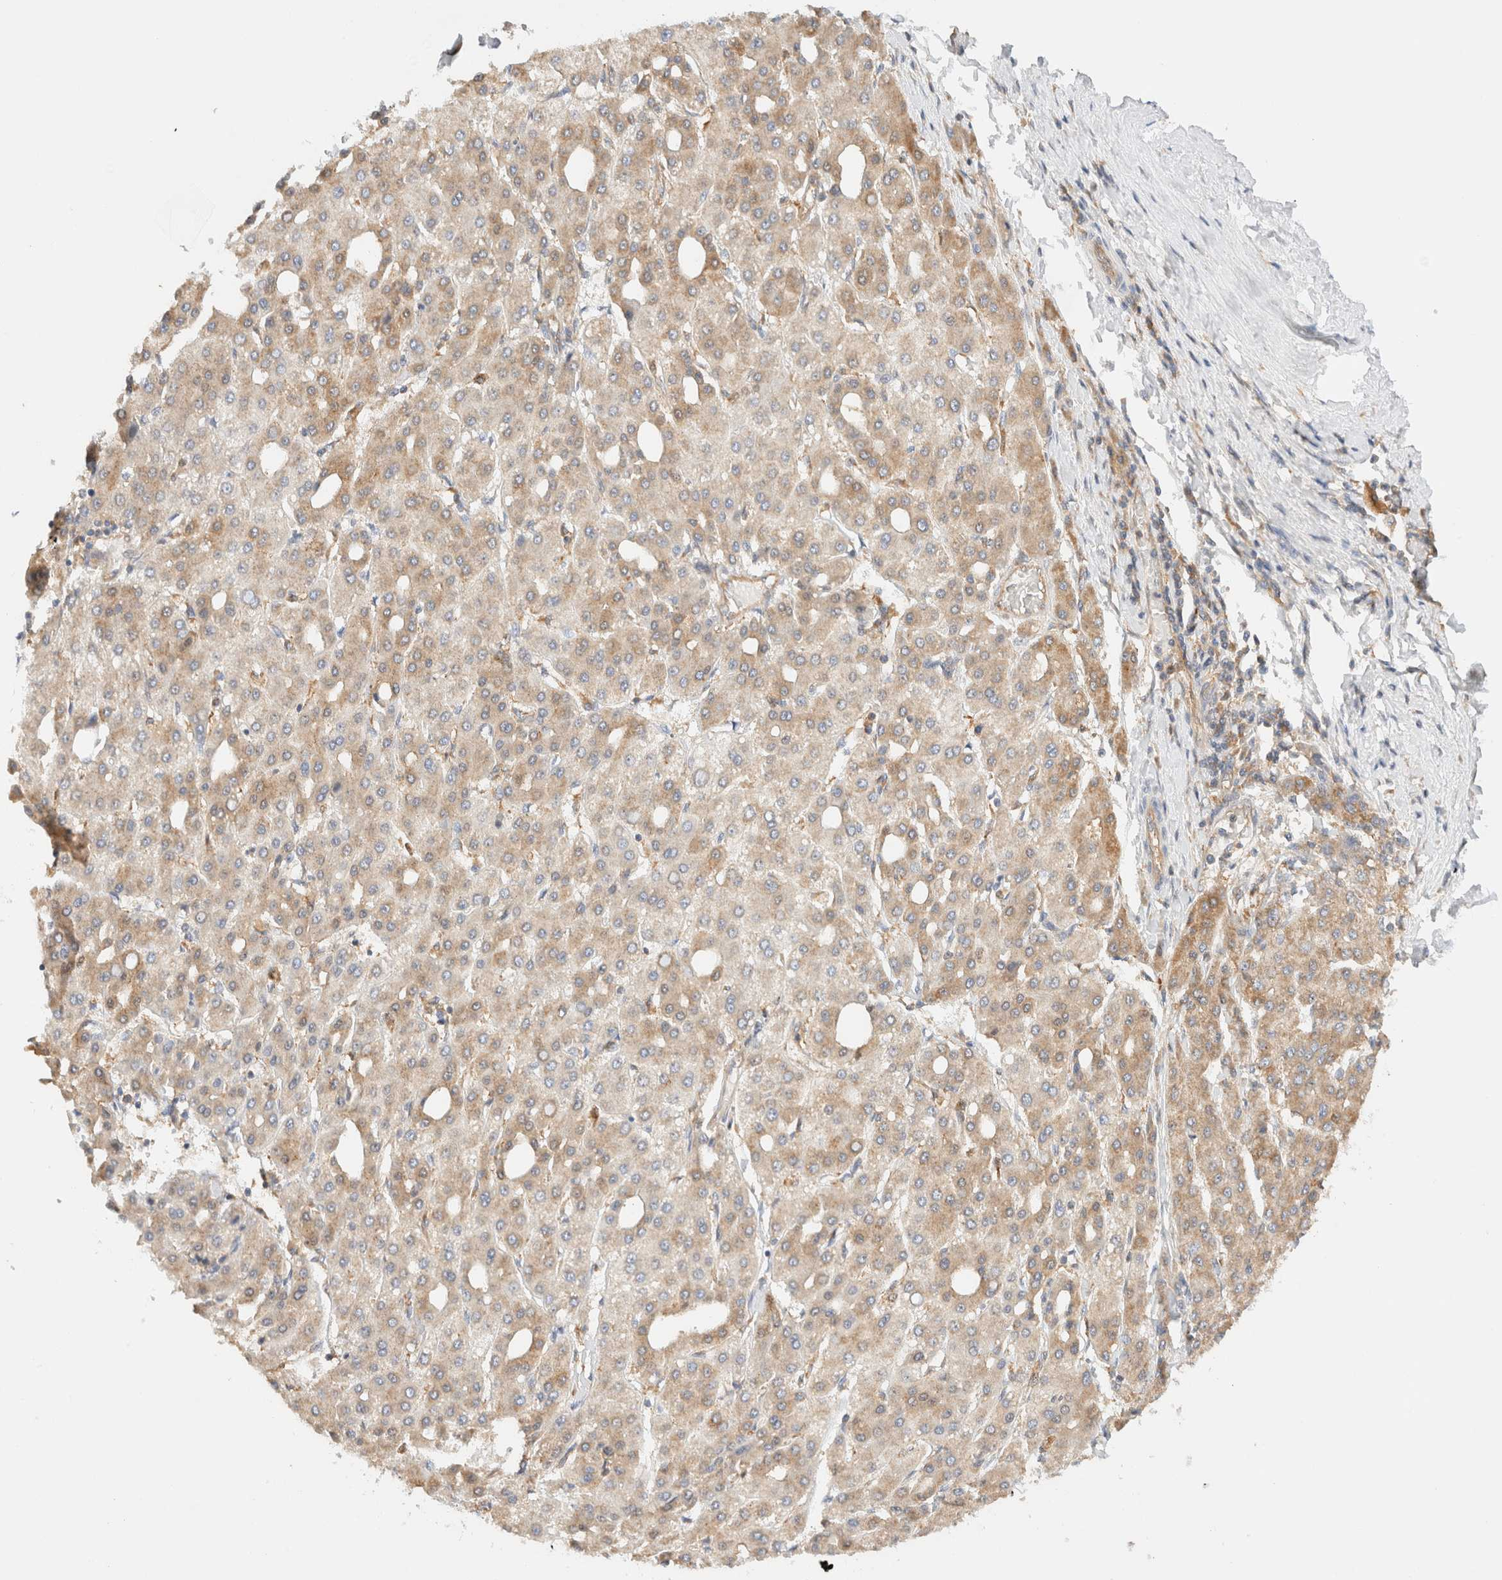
{"staining": {"intensity": "weak", "quantity": ">75%", "location": "cytoplasmic/membranous"}, "tissue": "liver cancer", "cell_type": "Tumor cells", "image_type": "cancer", "snomed": [{"axis": "morphology", "description": "Carcinoma, Hepatocellular, NOS"}, {"axis": "topography", "description": "Liver"}], "caption": "A brown stain shows weak cytoplasmic/membranous expression of a protein in liver cancer (hepatocellular carcinoma) tumor cells.", "gene": "RABEP1", "patient": {"sex": "male", "age": 65}}